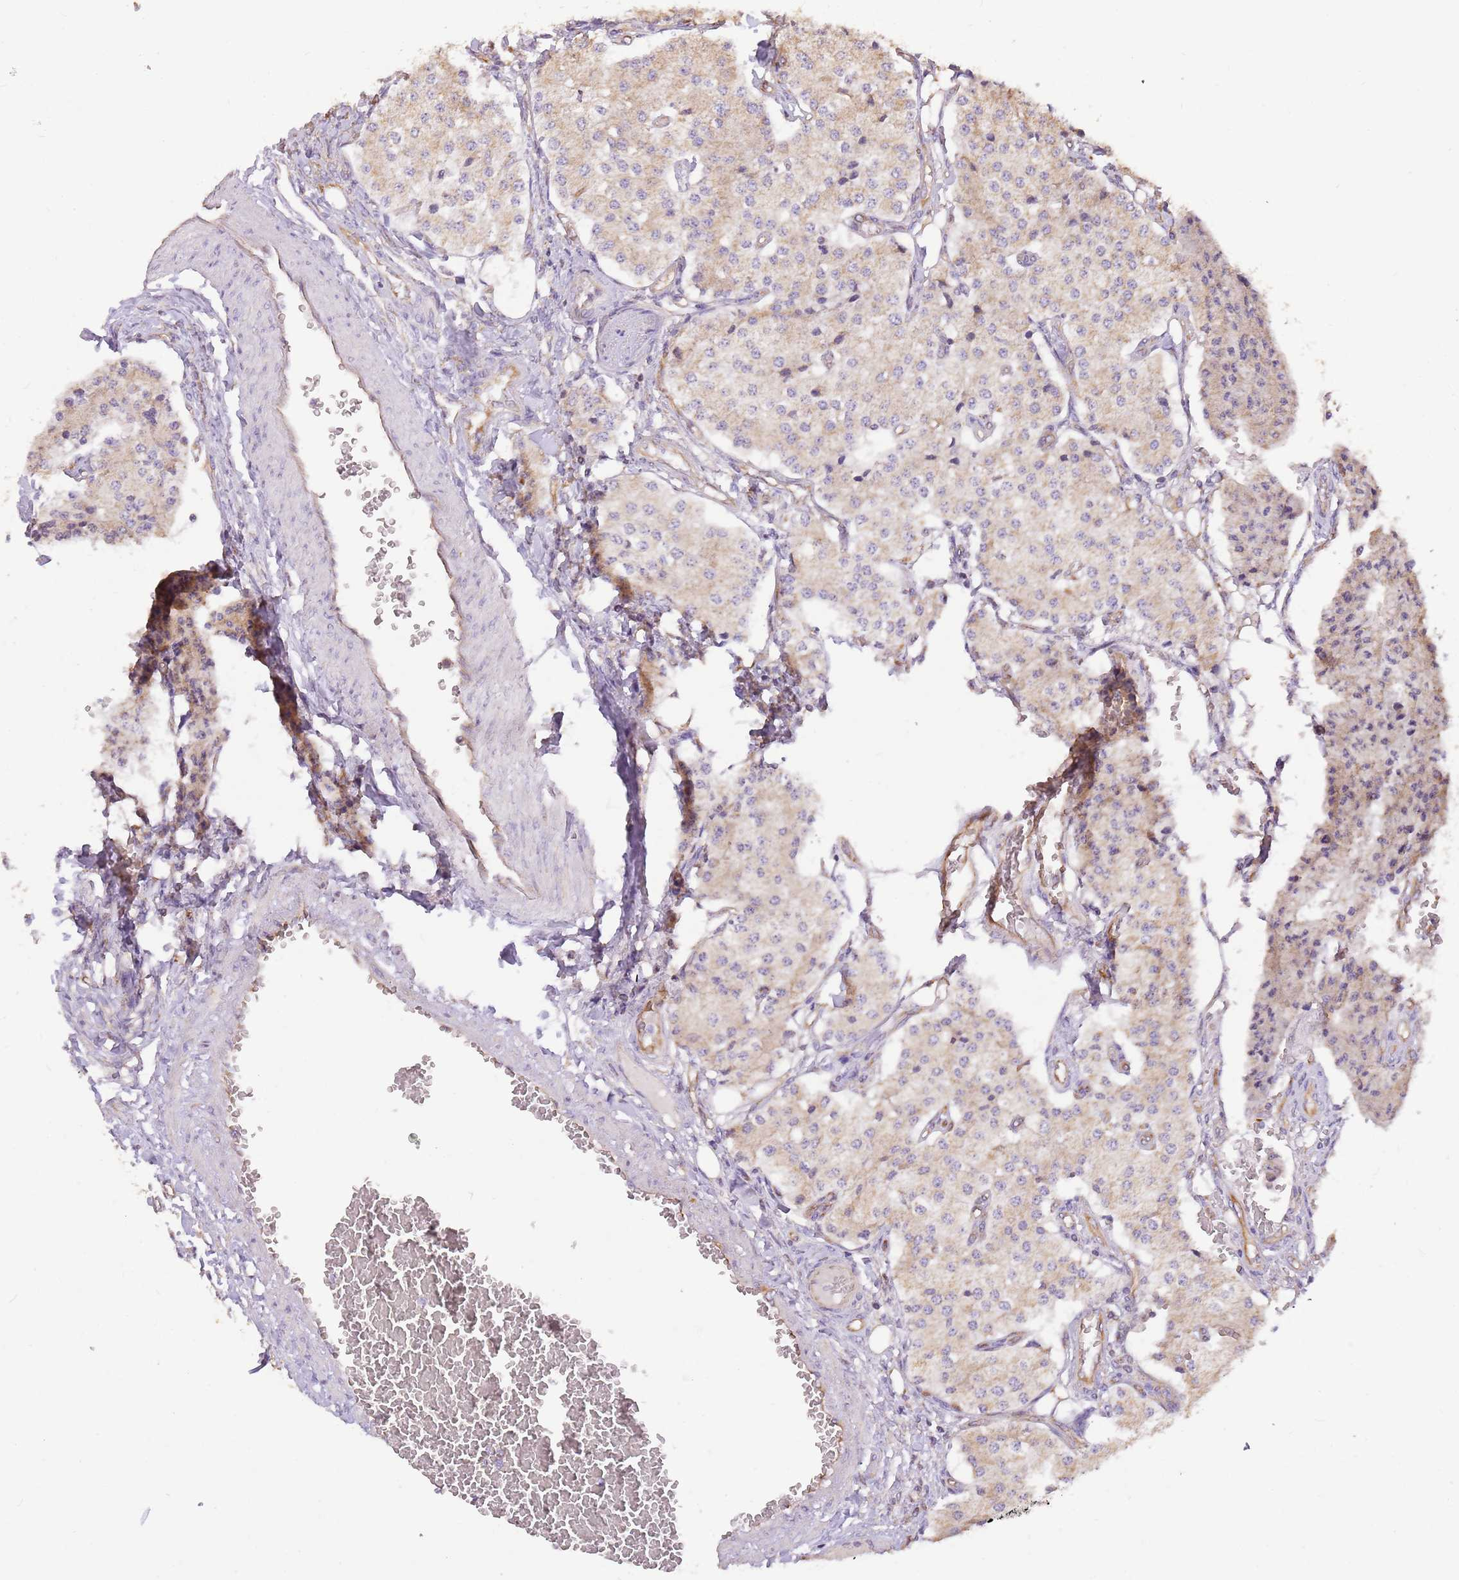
{"staining": {"intensity": "weak", "quantity": ">75%", "location": "cytoplasmic/membranous"}, "tissue": "carcinoid", "cell_type": "Tumor cells", "image_type": "cancer", "snomed": [{"axis": "morphology", "description": "Carcinoid, malignant, NOS"}, {"axis": "topography", "description": "Colon"}], "caption": "Protein expression analysis of human carcinoid reveals weak cytoplasmic/membranous staining in about >75% of tumor cells. (DAB (3,3'-diaminobenzidine) IHC, brown staining for protein, blue staining for nuclei).", "gene": "DOCK9", "patient": {"sex": "female", "age": 52}}